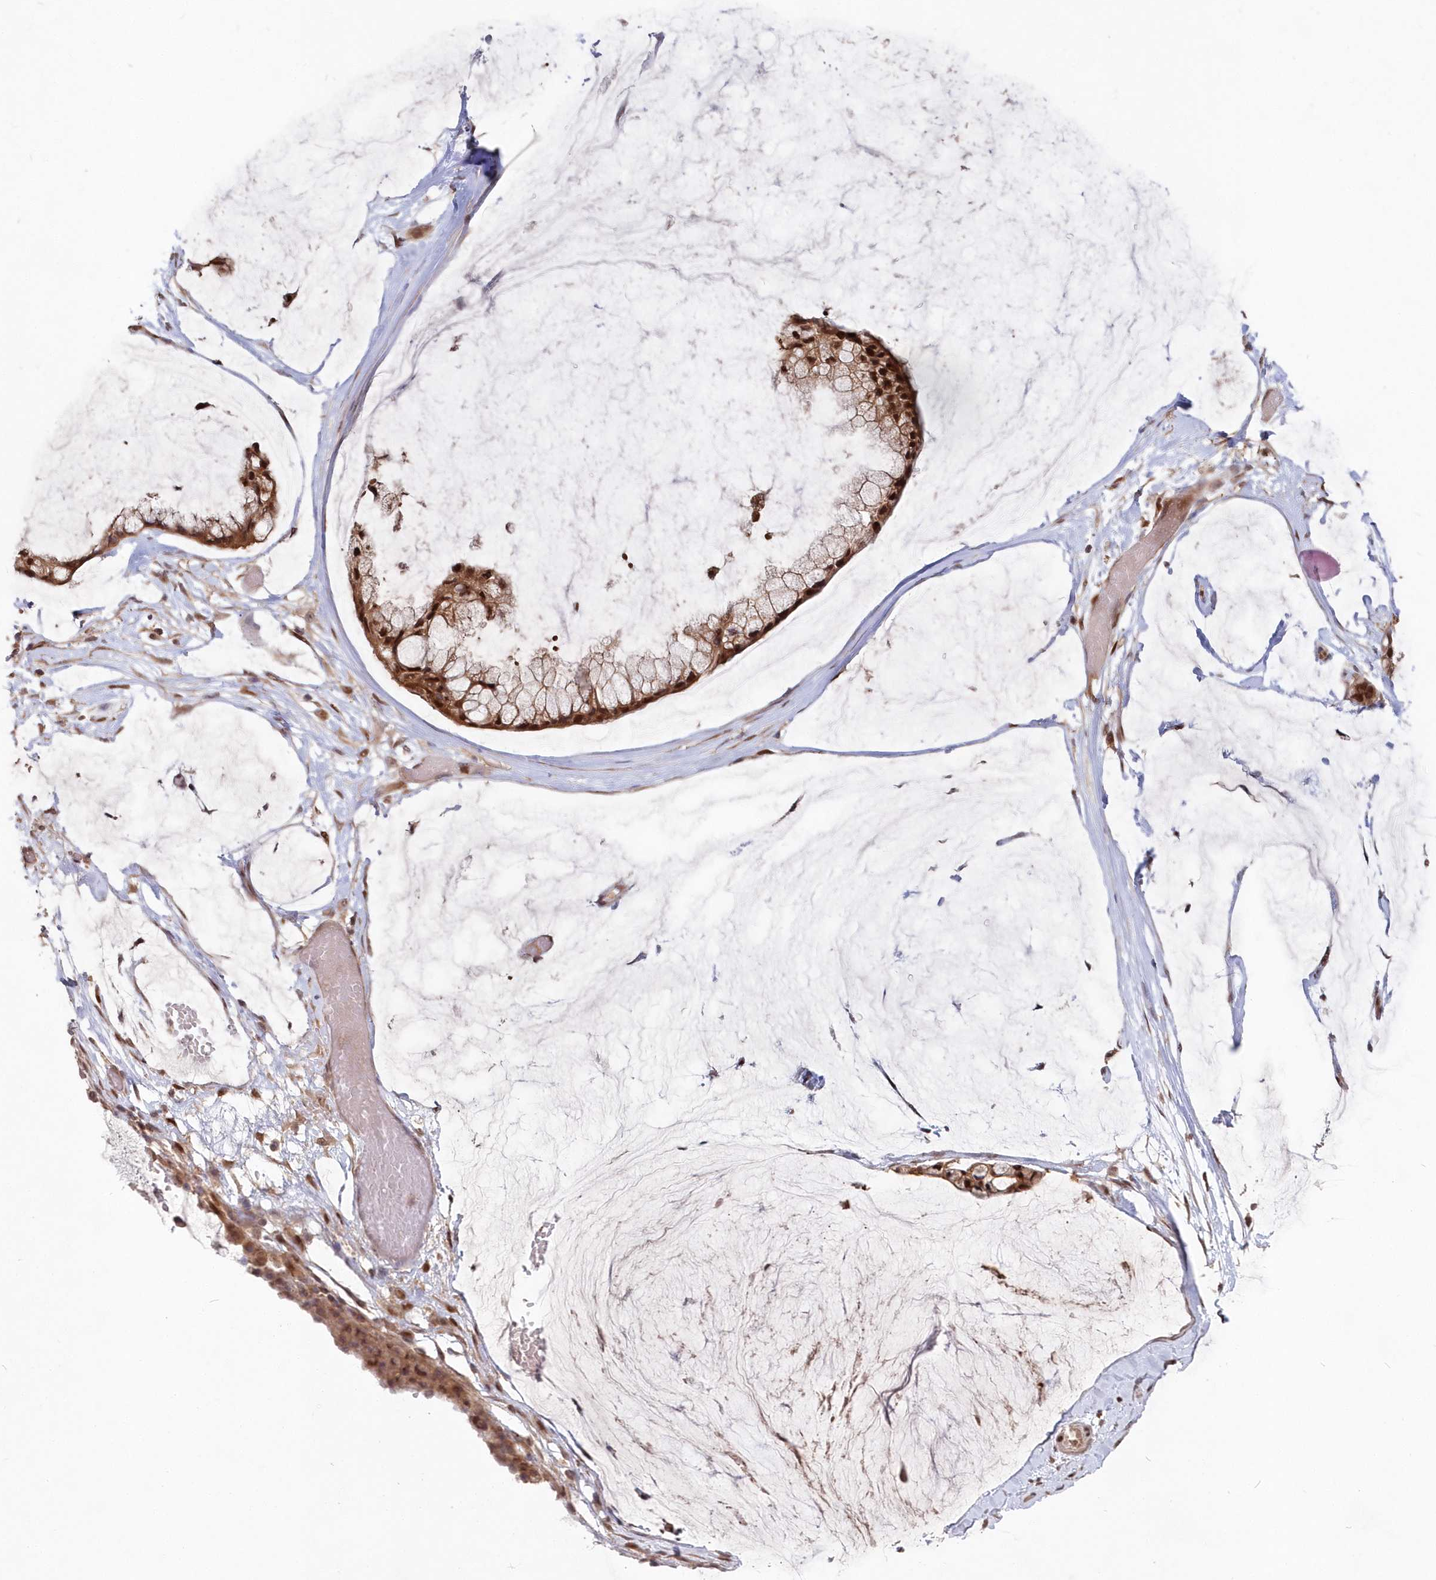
{"staining": {"intensity": "strong", "quantity": ">75%", "location": "cytoplasmic/membranous,nuclear"}, "tissue": "ovarian cancer", "cell_type": "Tumor cells", "image_type": "cancer", "snomed": [{"axis": "morphology", "description": "Cystadenocarcinoma, mucinous, NOS"}, {"axis": "topography", "description": "Ovary"}], "caption": "Protein expression by IHC reveals strong cytoplasmic/membranous and nuclear staining in about >75% of tumor cells in ovarian cancer (mucinous cystadenocarcinoma).", "gene": "ABHD14B", "patient": {"sex": "female", "age": 39}}